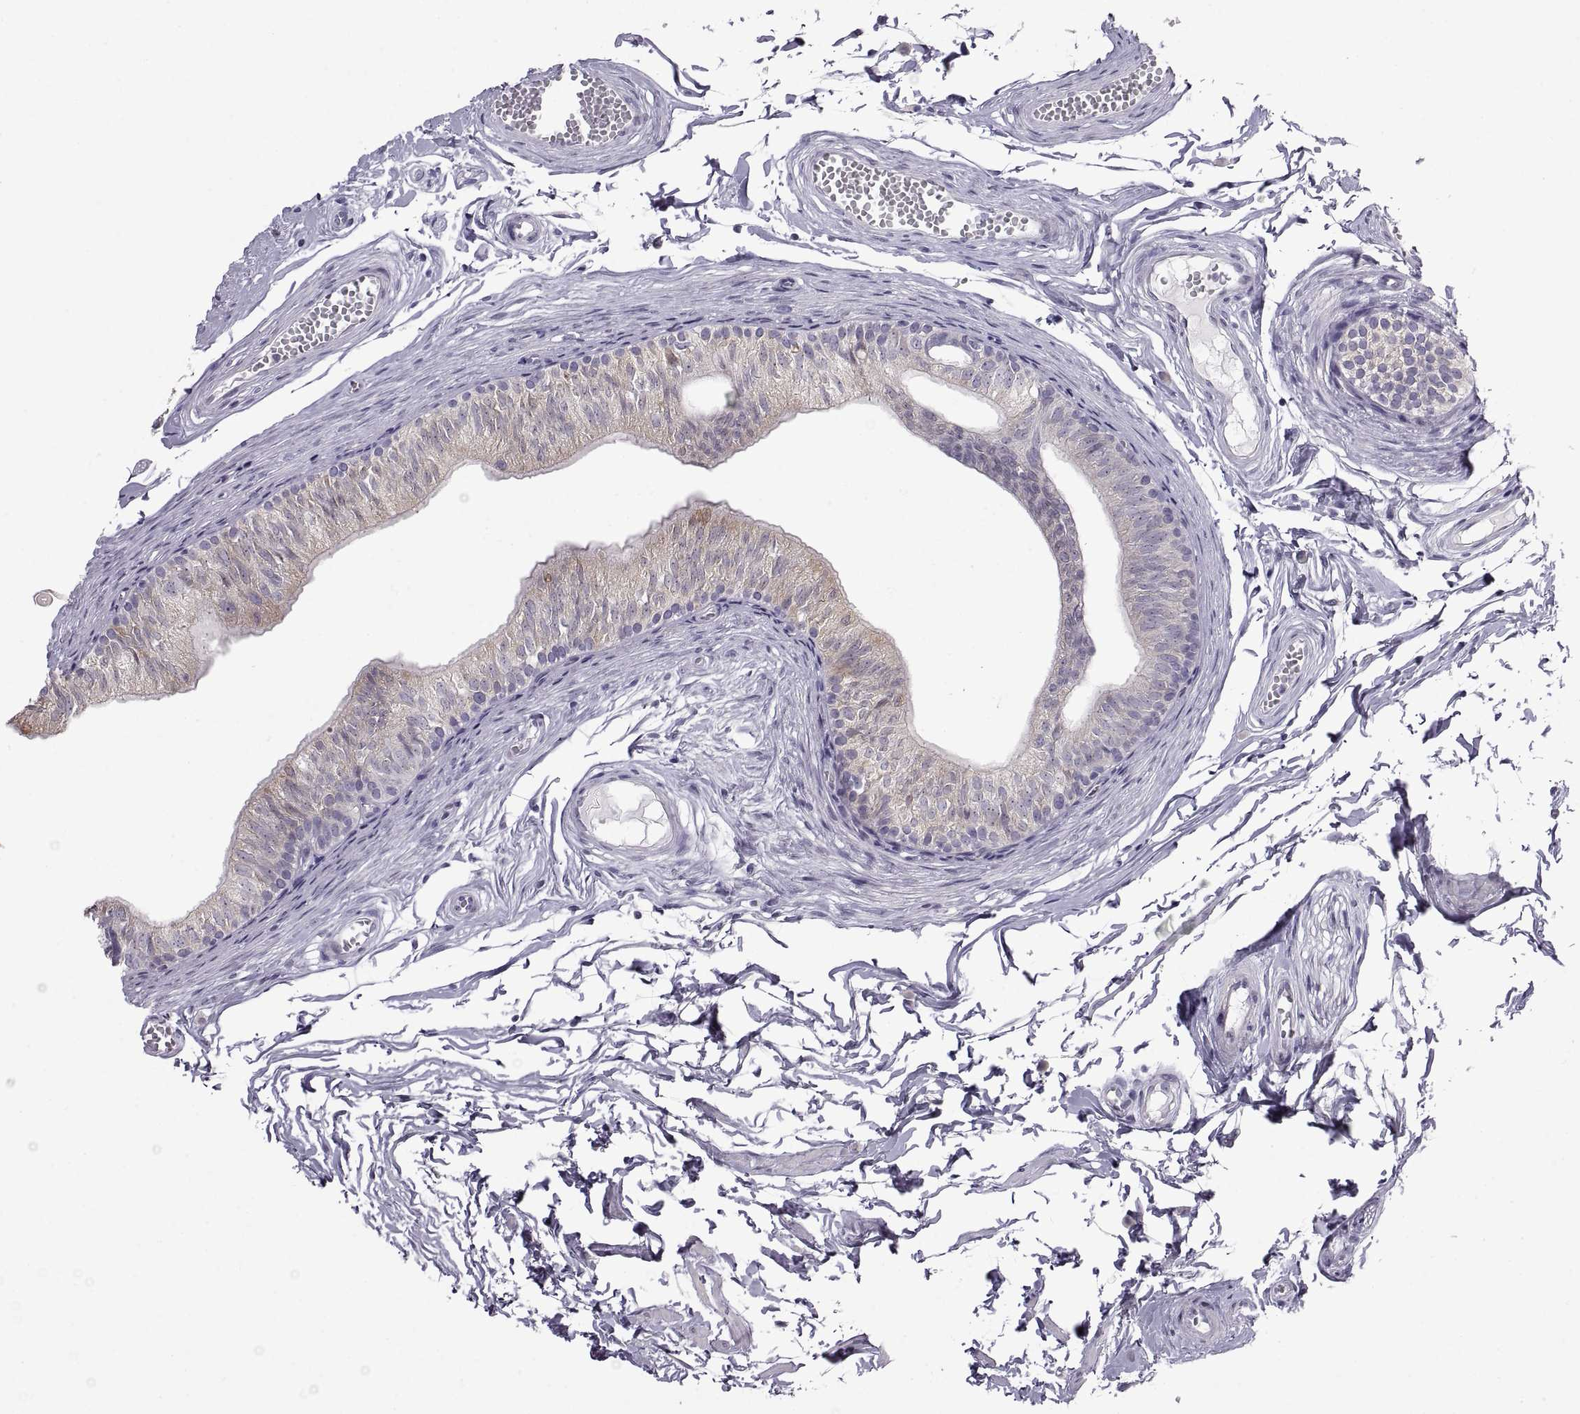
{"staining": {"intensity": "weak", "quantity": "<25%", "location": "cytoplasmic/membranous"}, "tissue": "epididymis", "cell_type": "Glandular cells", "image_type": "normal", "snomed": [{"axis": "morphology", "description": "Normal tissue, NOS"}, {"axis": "topography", "description": "Epididymis"}], "caption": "Immunohistochemistry histopathology image of normal human epididymis stained for a protein (brown), which exhibits no staining in glandular cells. Brightfield microscopy of IHC stained with DAB (3,3'-diaminobenzidine) (brown) and hematoxylin (blue), captured at high magnification.", "gene": "FAM170A", "patient": {"sex": "male", "age": 22}}